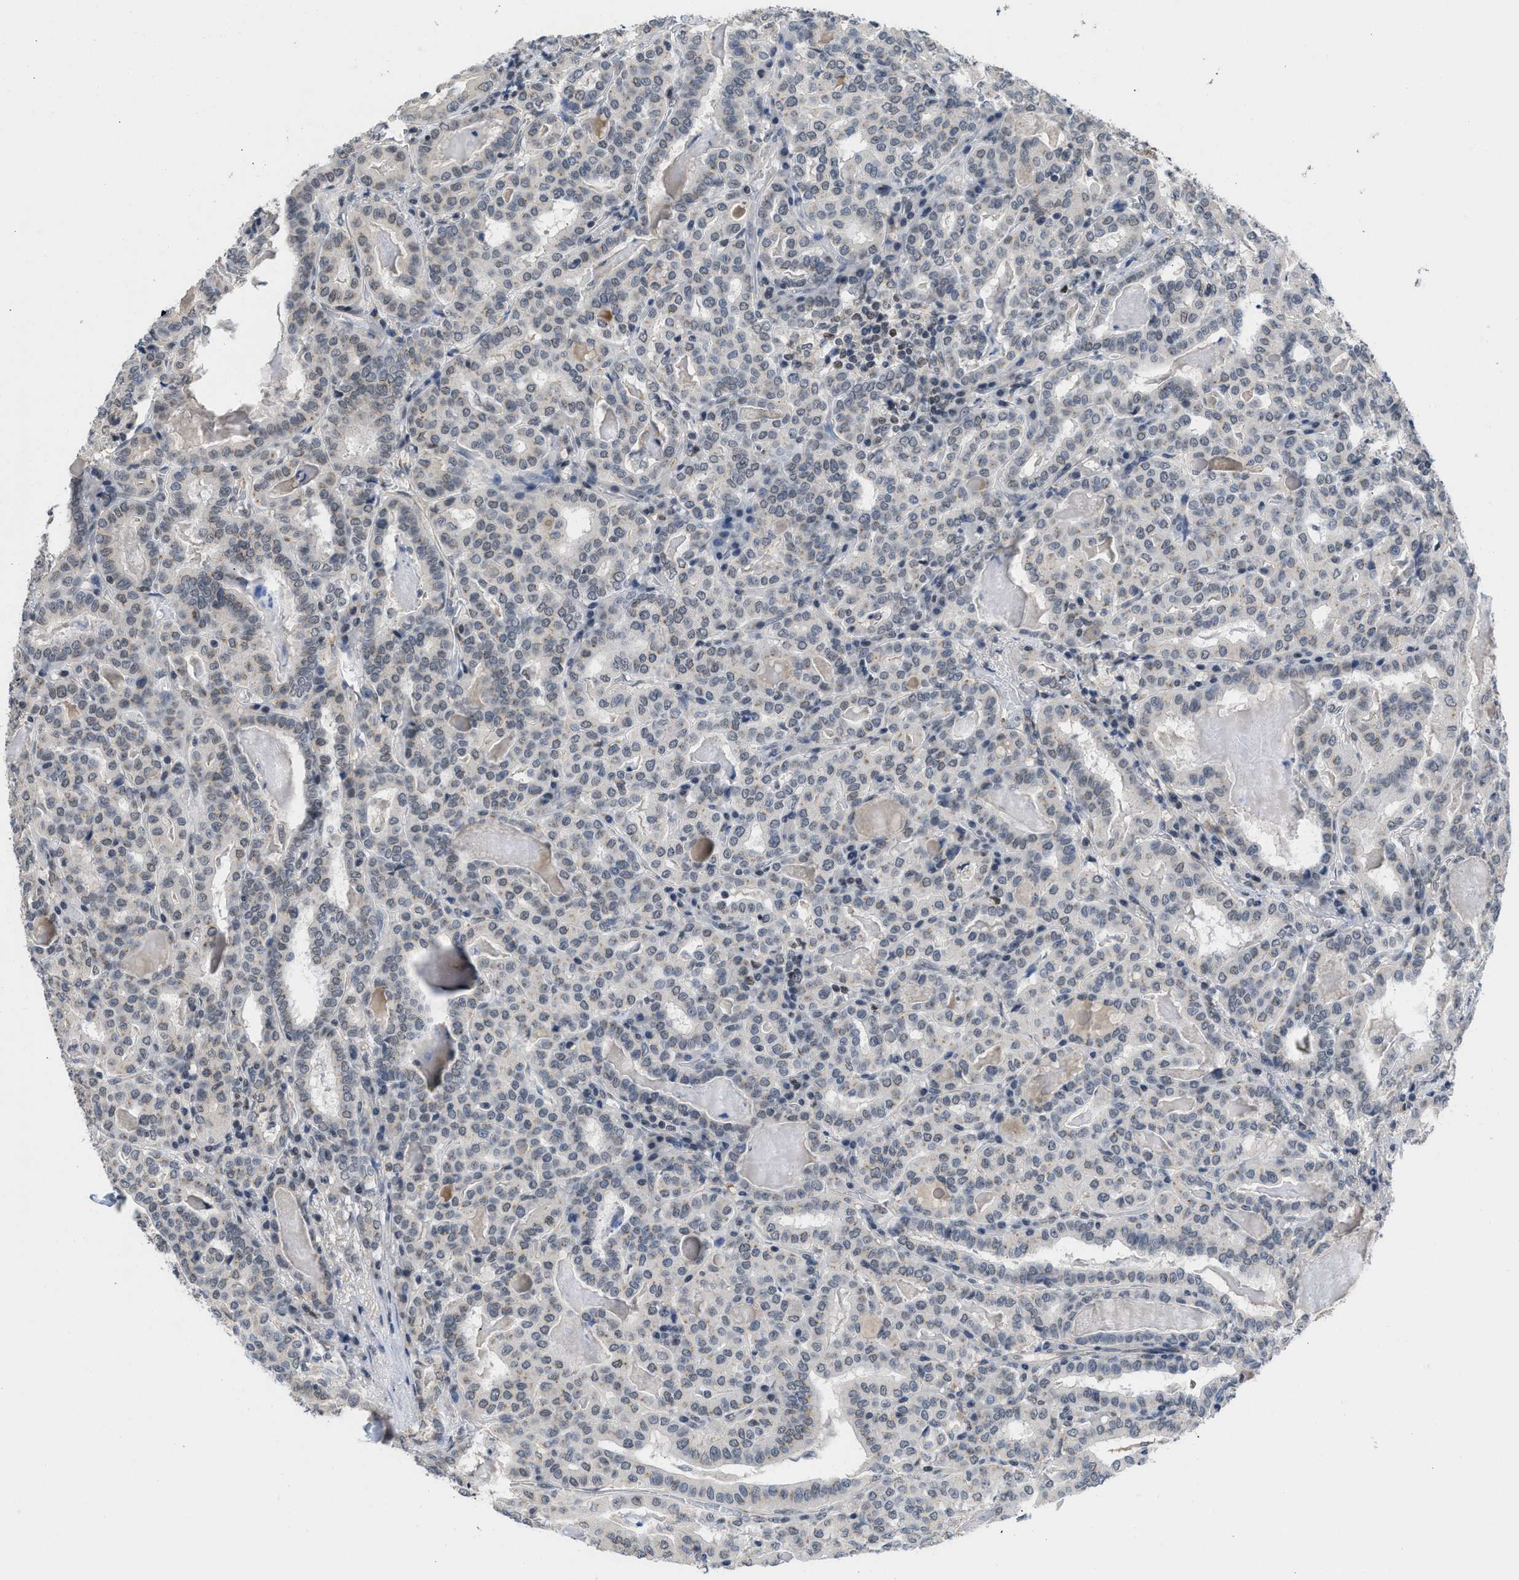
{"staining": {"intensity": "weak", "quantity": "<25%", "location": "cytoplasmic/membranous,nuclear"}, "tissue": "thyroid cancer", "cell_type": "Tumor cells", "image_type": "cancer", "snomed": [{"axis": "morphology", "description": "Papillary adenocarcinoma, NOS"}, {"axis": "topography", "description": "Thyroid gland"}], "caption": "Immunohistochemical staining of human papillary adenocarcinoma (thyroid) reveals no significant staining in tumor cells.", "gene": "TERF2IP", "patient": {"sex": "female", "age": 42}}